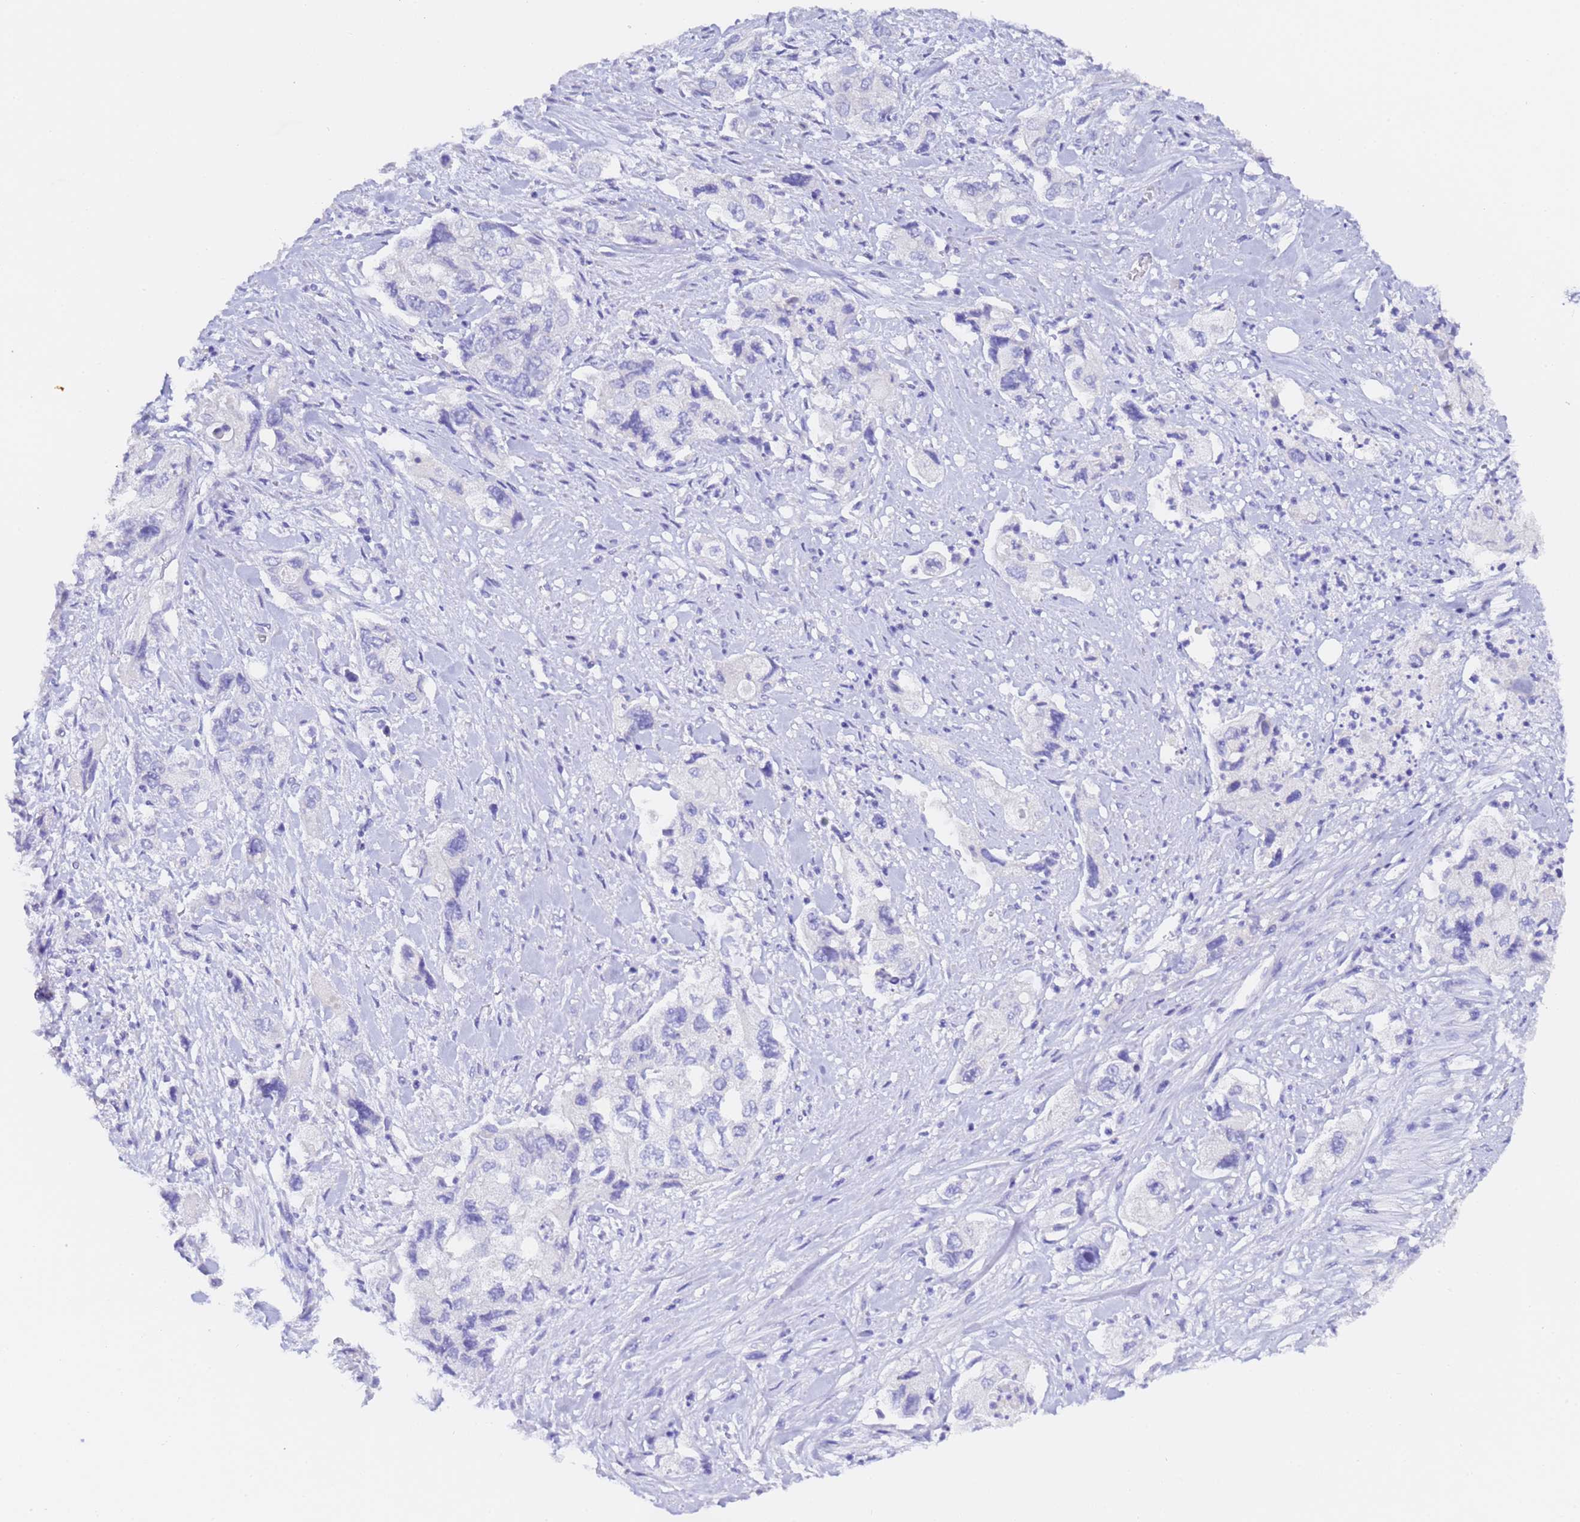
{"staining": {"intensity": "negative", "quantity": "none", "location": "none"}, "tissue": "pancreatic cancer", "cell_type": "Tumor cells", "image_type": "cancer", "snomed": [{"axis": "morphology", "description": "Adenocarcinoma, NOS"}, {"axis": "topography", "description": "Pancreas"}], "caption": "Image shows no protein expression in tumor cells of pancreatic adenocarcinoma tissue.", "gene": "GABRA1", "patient": {"sex": "female", "age": 73}}